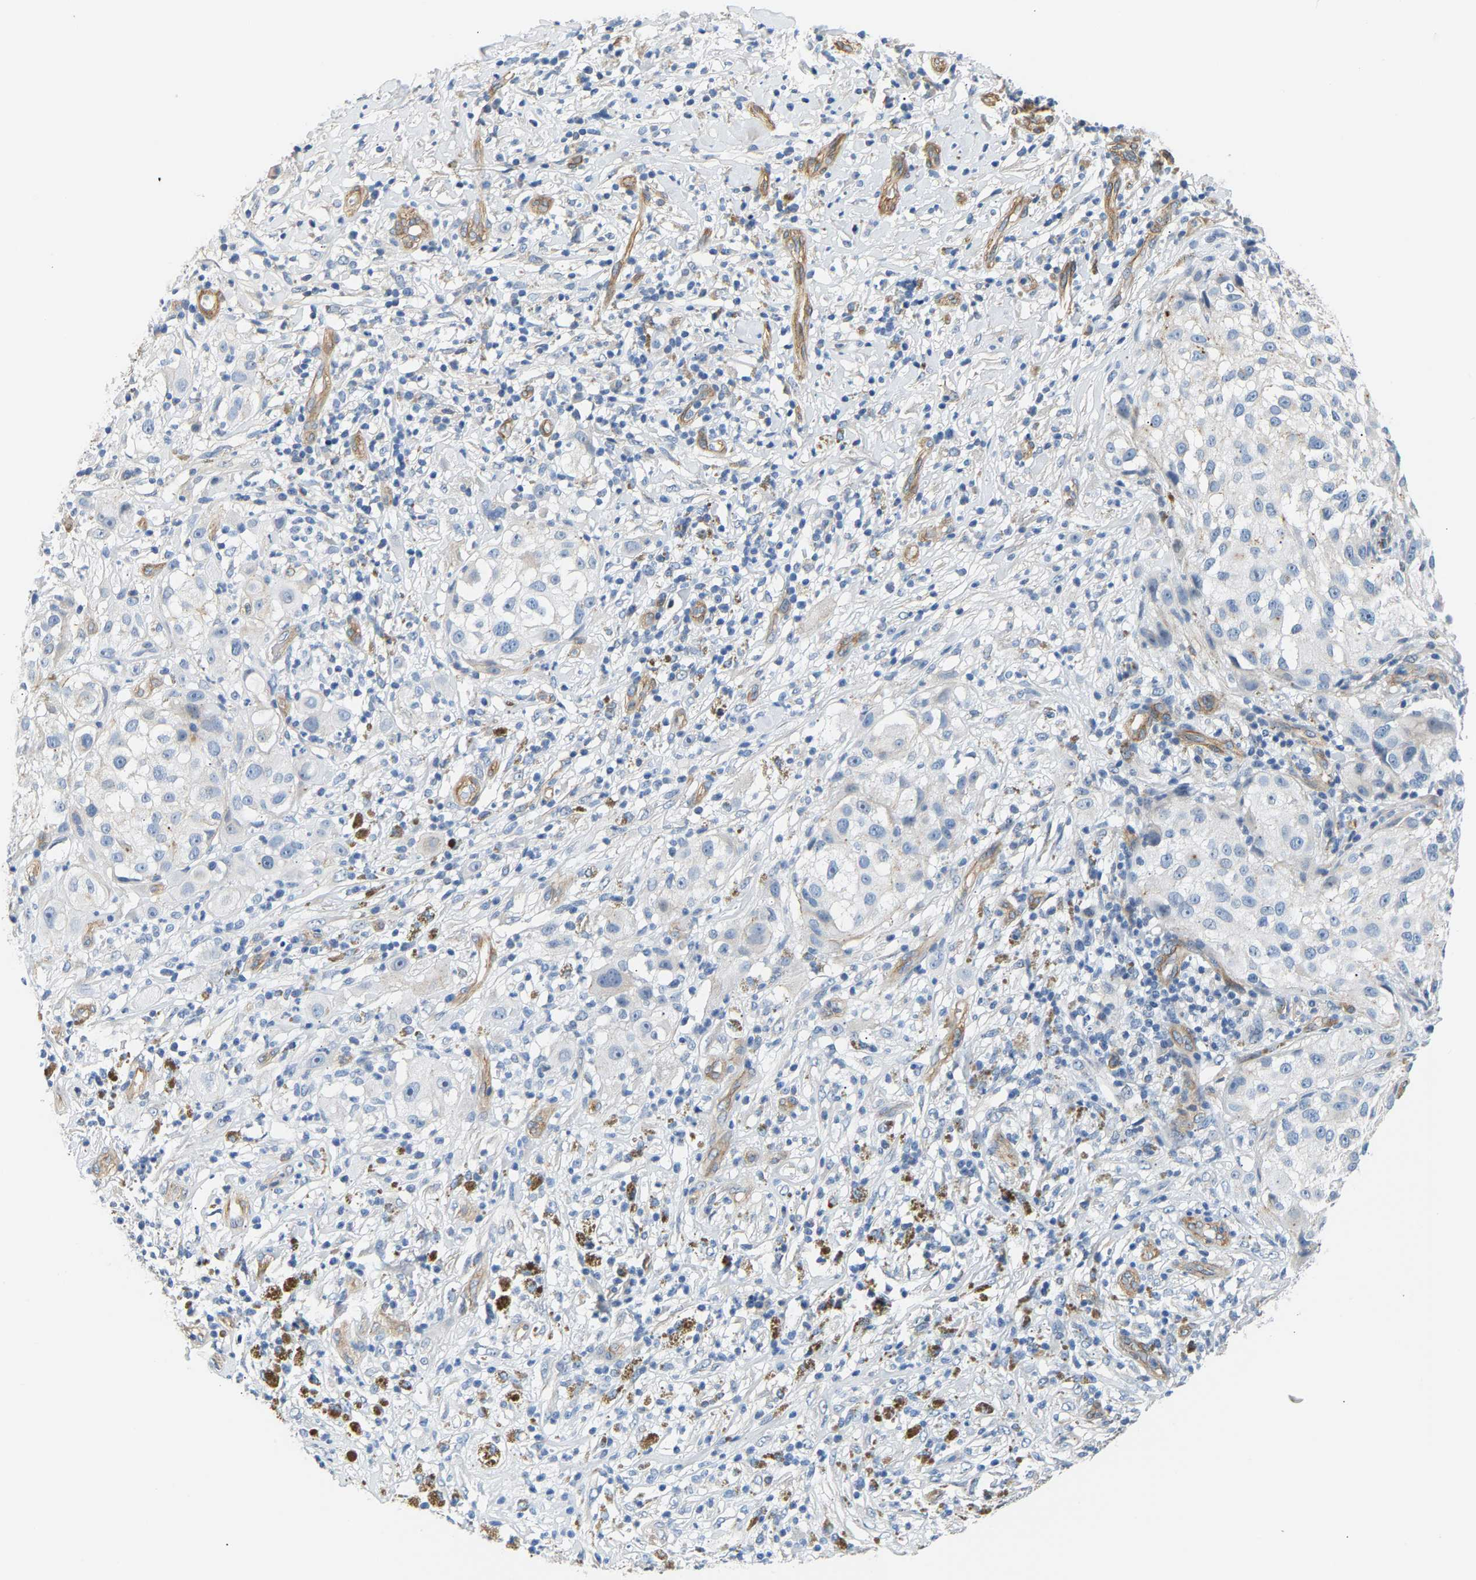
{"staining": {"intensity": "negative", "quantity": "none", "location": "none"}, "tissue": "melanoma", "cell_type": "Tumor cells", "image_type": "cancer", "snomed": [{"axis": "morphology", "description": "Necrosis, NOS"}, {"axis": "morphology", "description": "Malignant melanoma, NOS"}, {"axis": "topography", "description": "Skin"}], "caption": "Tumor cells show no significant positivity in malignant melanoma.", "gene": "PAWR", "patient": {"sex": "female", "age": 87}}